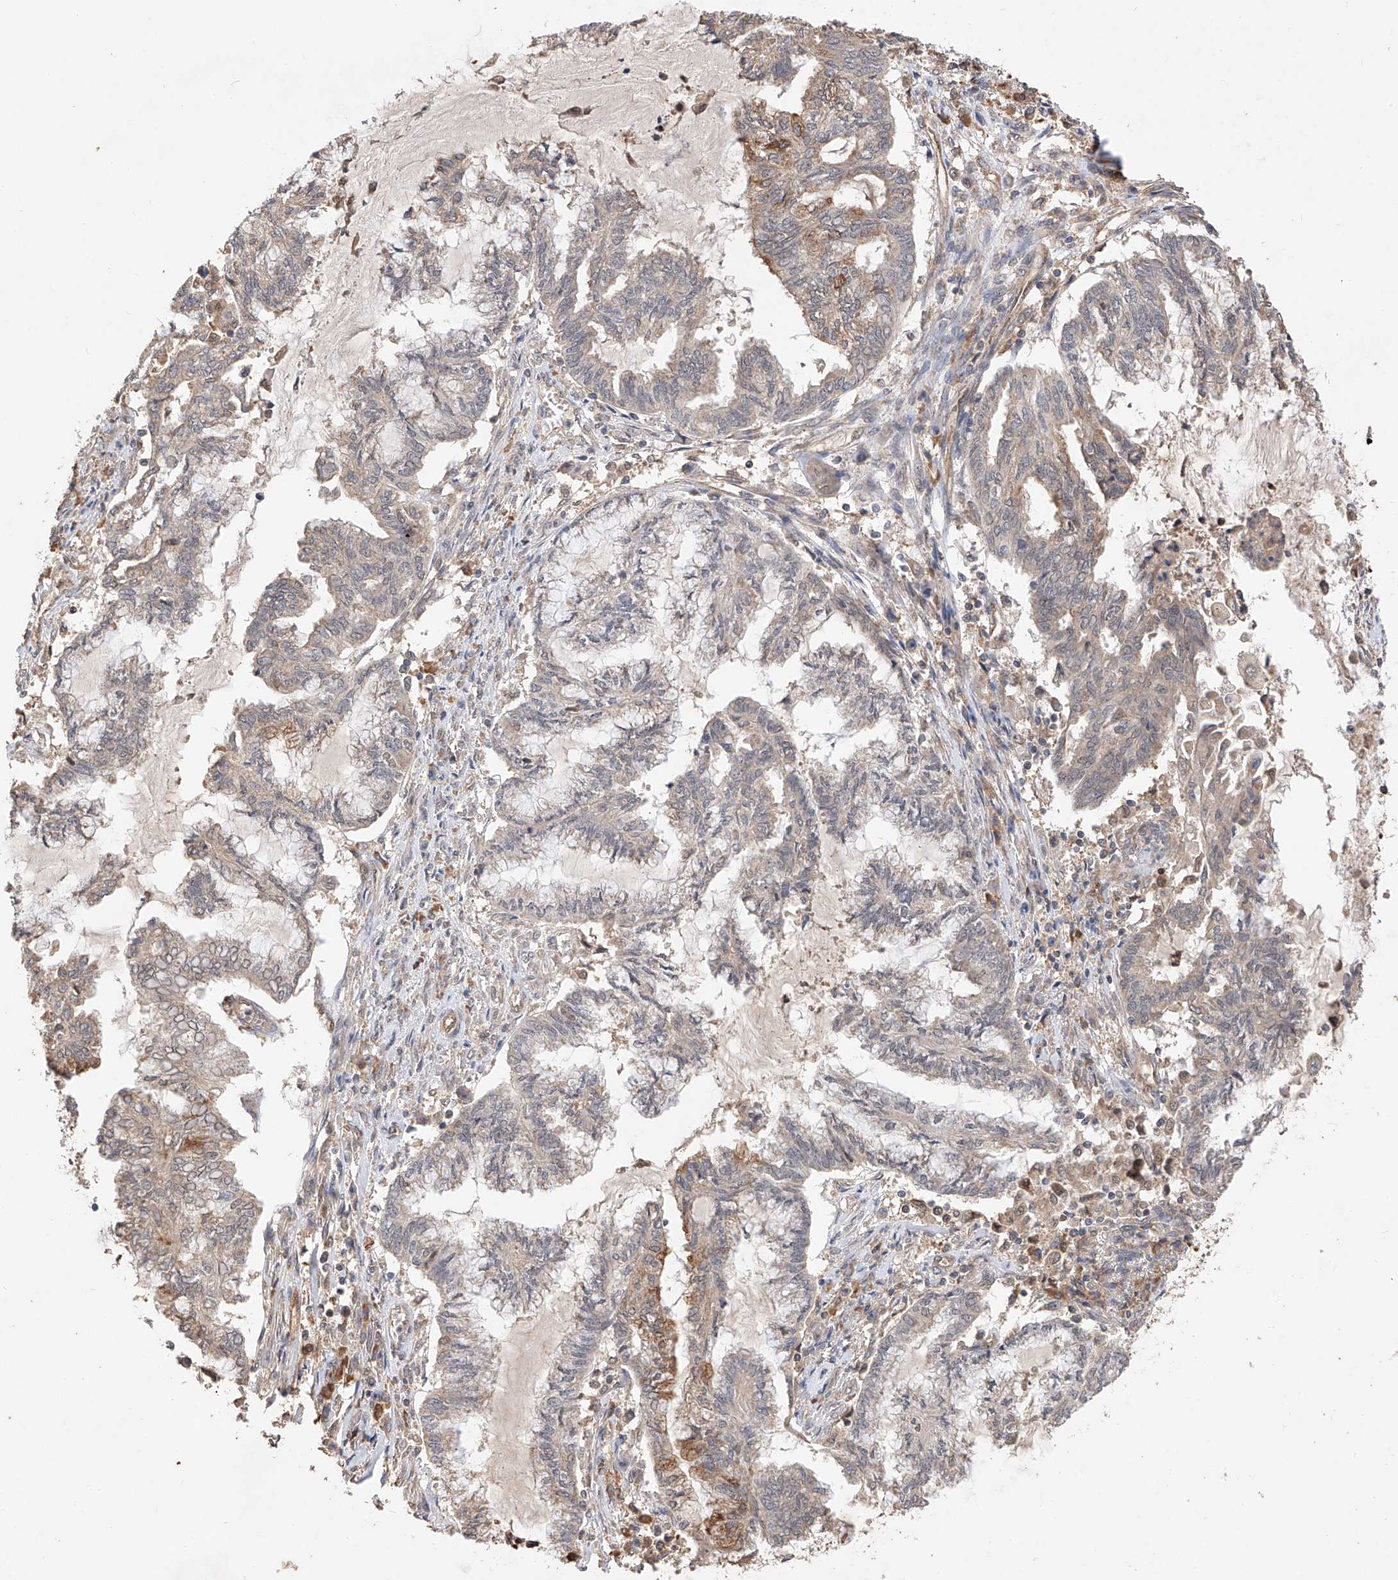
{"staining": {"intensity": "weak", "quantity": "25%-75%", "location": "cytoplasmic/membranous"}, "tissue": "endometrial cancer", "cell_type": "Tumor cells", "image_type": "cancer", "snomed": [{"axis": "morphology", "description": "Adenocarcinoma, NOS"}, {"axis": "topography", "description": "Endometrium"}], "caption": "The immunohistochemical stain labels weak cytoplasmic/membranous staining in tumor cells of endometrial cancer (adenocarcinoma) tissue.", "gene": "RILPL2", "patient": {"sex": "female", "age": 86}}